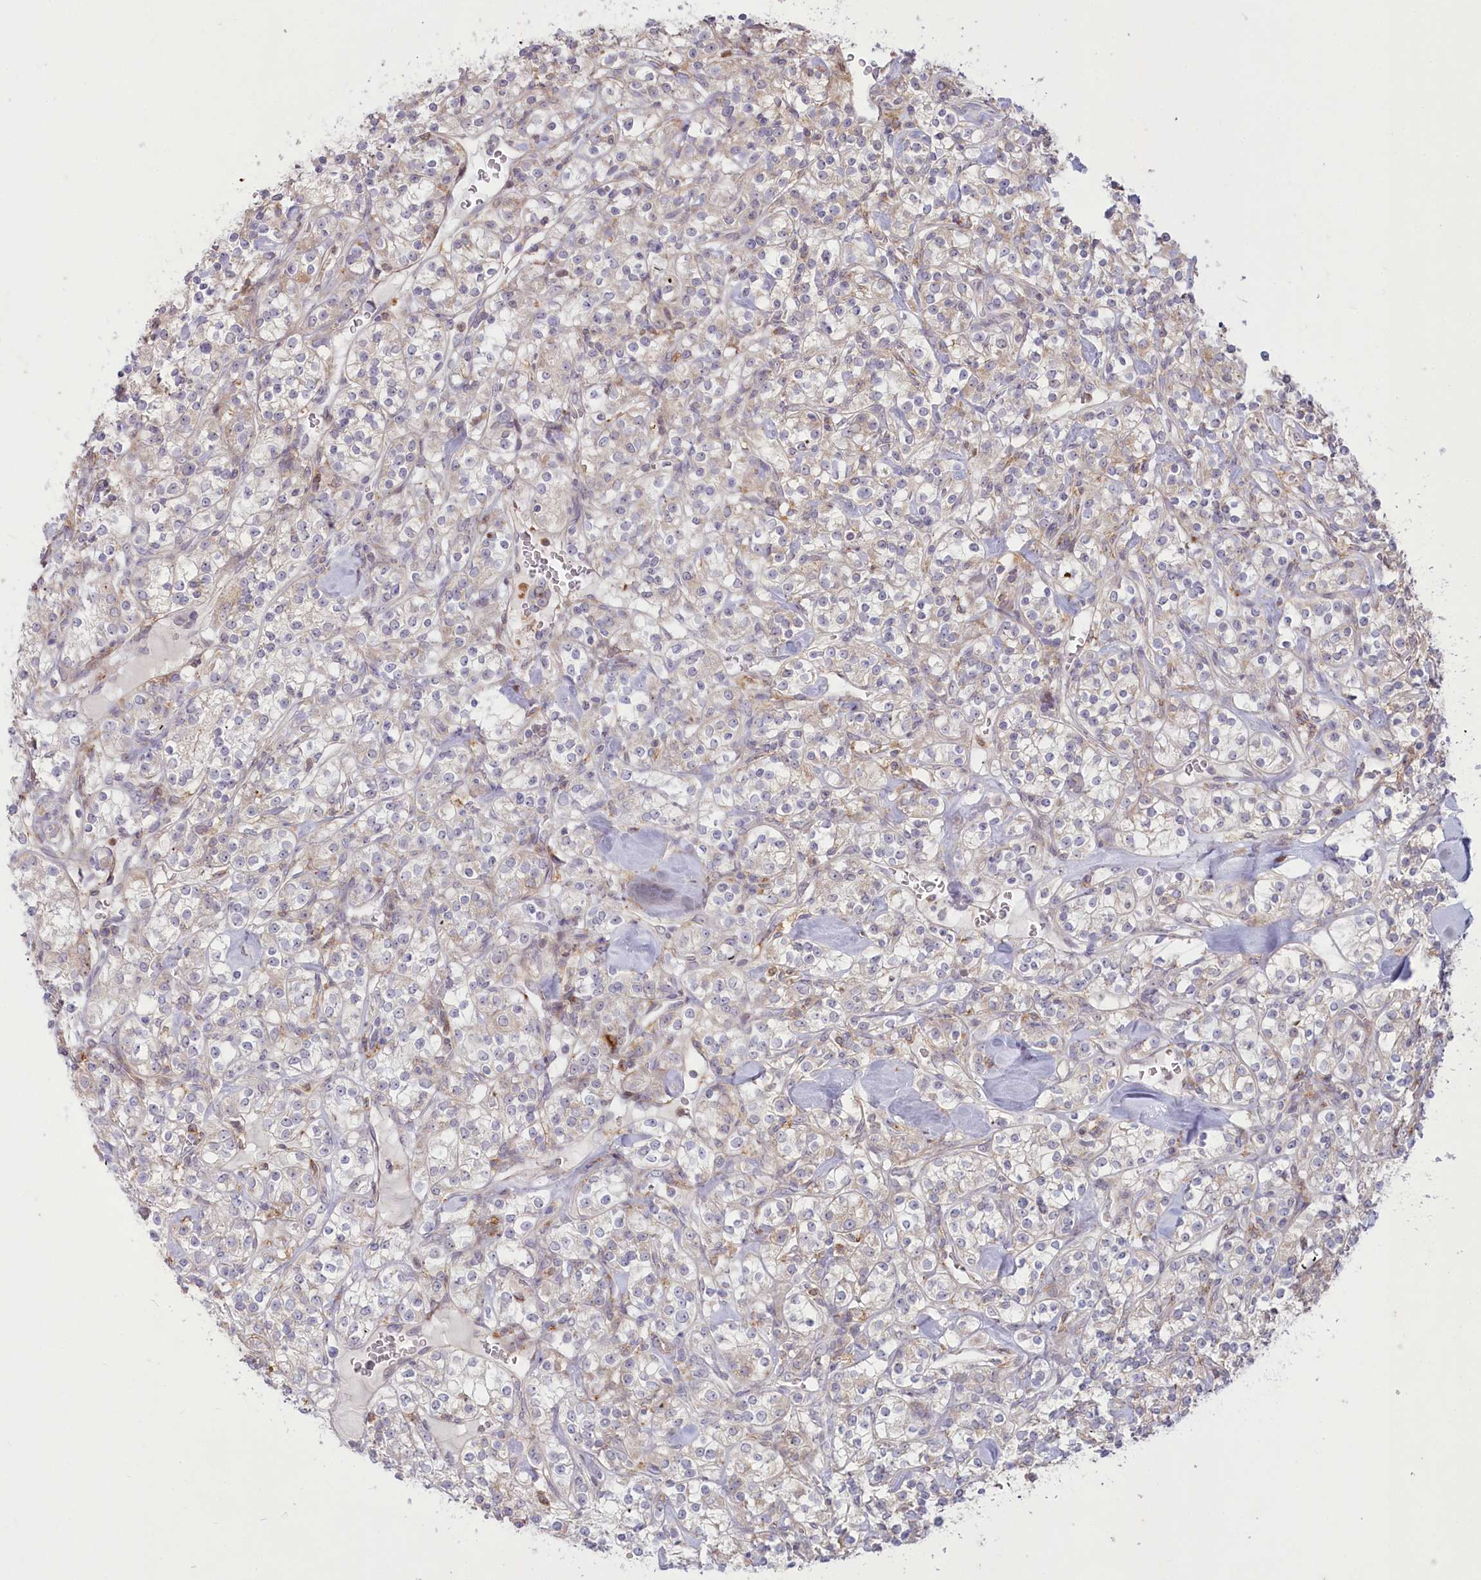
{"staining": {"intensity": "negative", "quantity": "none", "location": "none"}, "tissue": "renal cancer", "cell_type": "Tumor cells", "image_type": "cancer", "snomed": [{"axis": "morphology", "description": "Adenocarcinoma, NOS"}, {"axis": "topography", "description": "Kidney"}], "caption": "IHC micrograph of neoplastic tissue: renal cancer stained with DAB (3,3'-diaminobenzidine) shows no significant protein expression in tumor cells. (Brightfield microscopy of DAB (3,3'-diaminobenzidine) immunohistochemistry at high magnification).", "gene": "MTG1", "patient": {"sex": "male", "age": 77}}